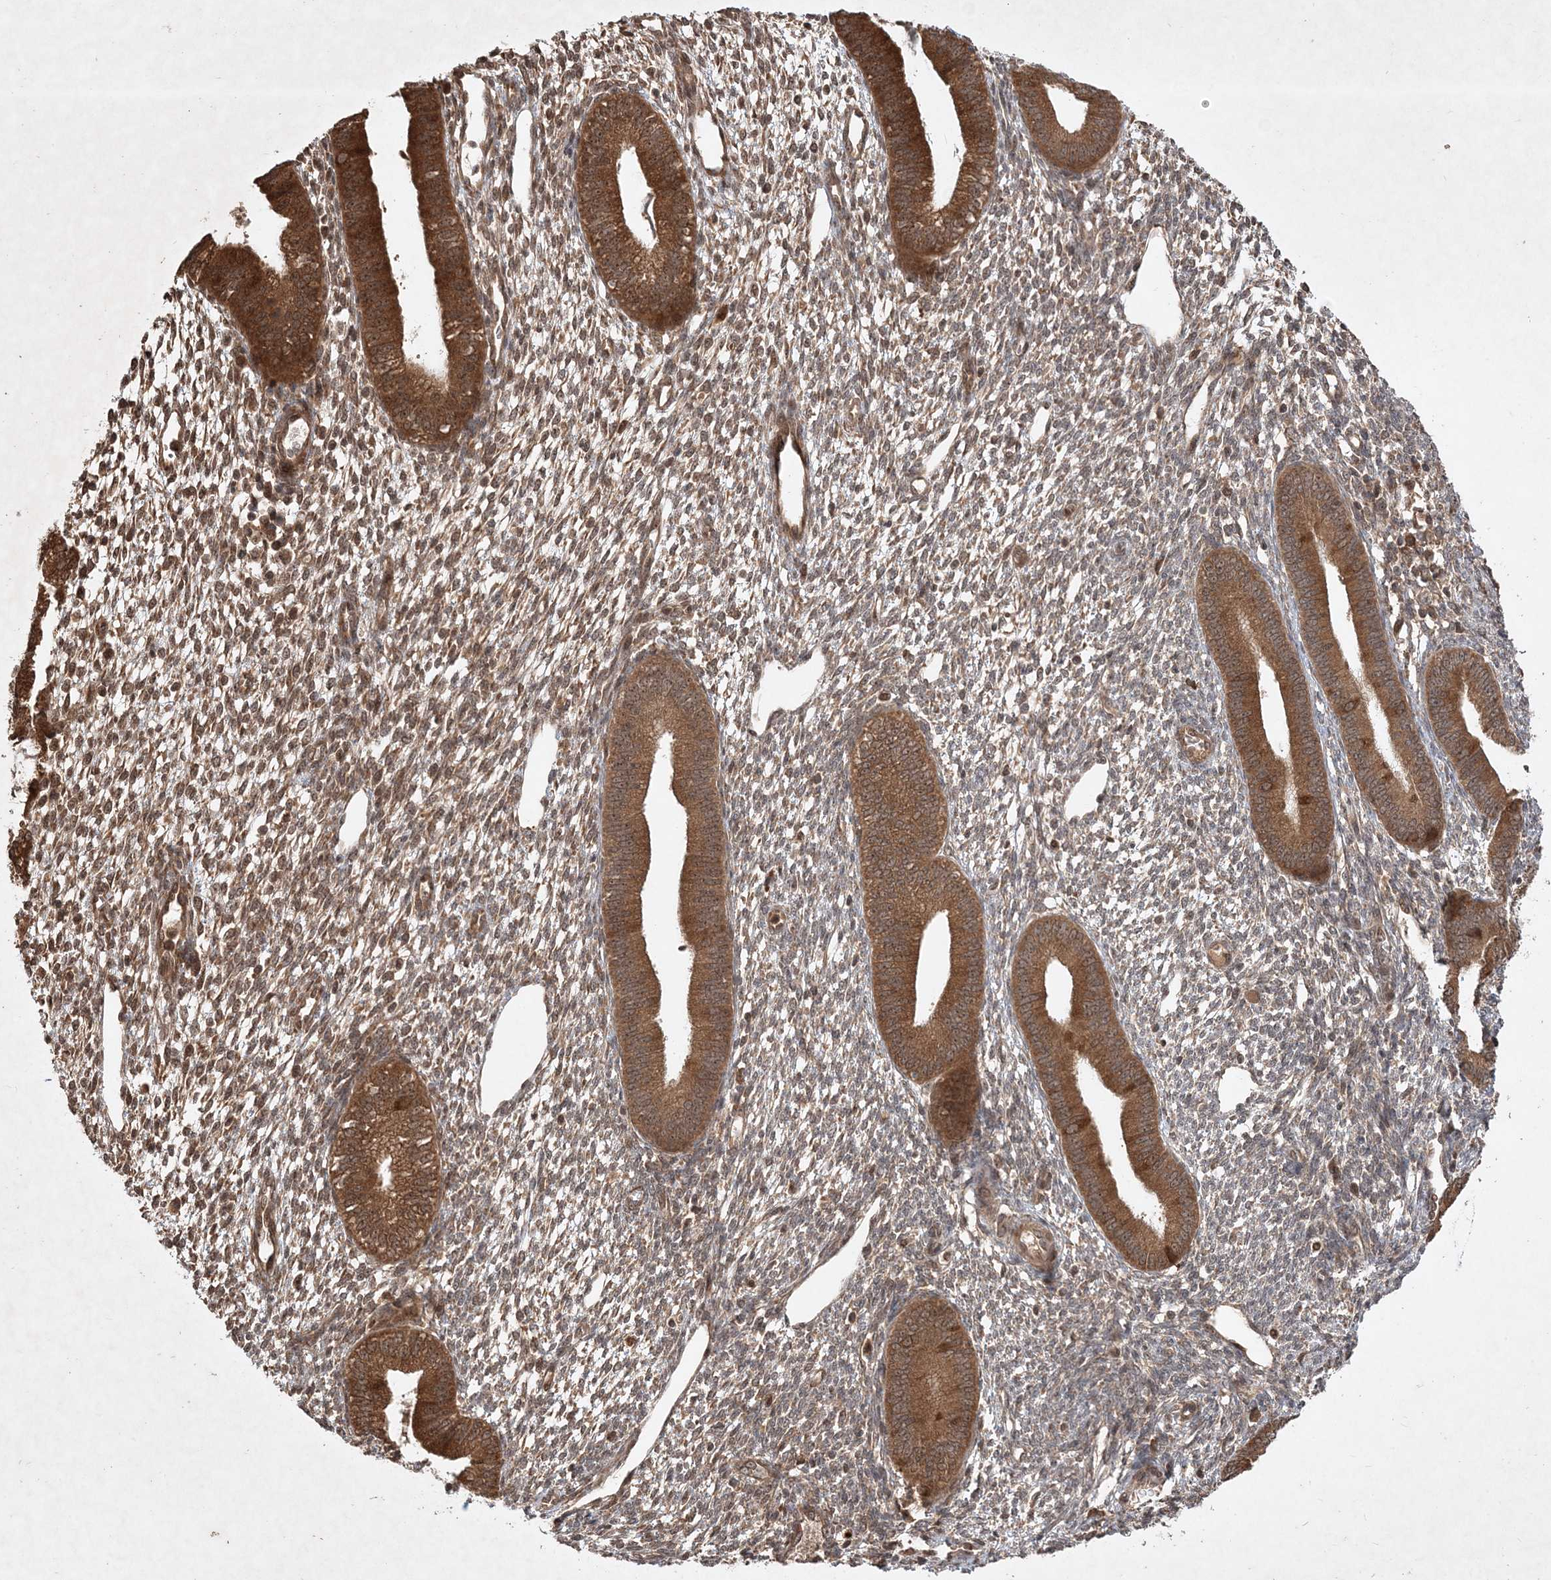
{"staining": {"intensity": "moderate", "quantity": "25%-75%", "location": "cytoplasmic/membranous"}, "tissue": "endometrium", "cell_type": "Cells in endometrial stroma", "image_type": "normal", "snomed": [{"axis": "morphology", "description": "Normal tissue, NOS"}, {"axis": "topography", "description": "Endometrium"}], "caption": "An immunohistochemistry photomicrograph of benign tissue is shown. Protein staining in brown shows moderate cytoplasmic/membranous positivity in endometrium within cells in endometrial stroma.", "gene": "UBR3", "patient": {"sex": "female", "age": 46}}